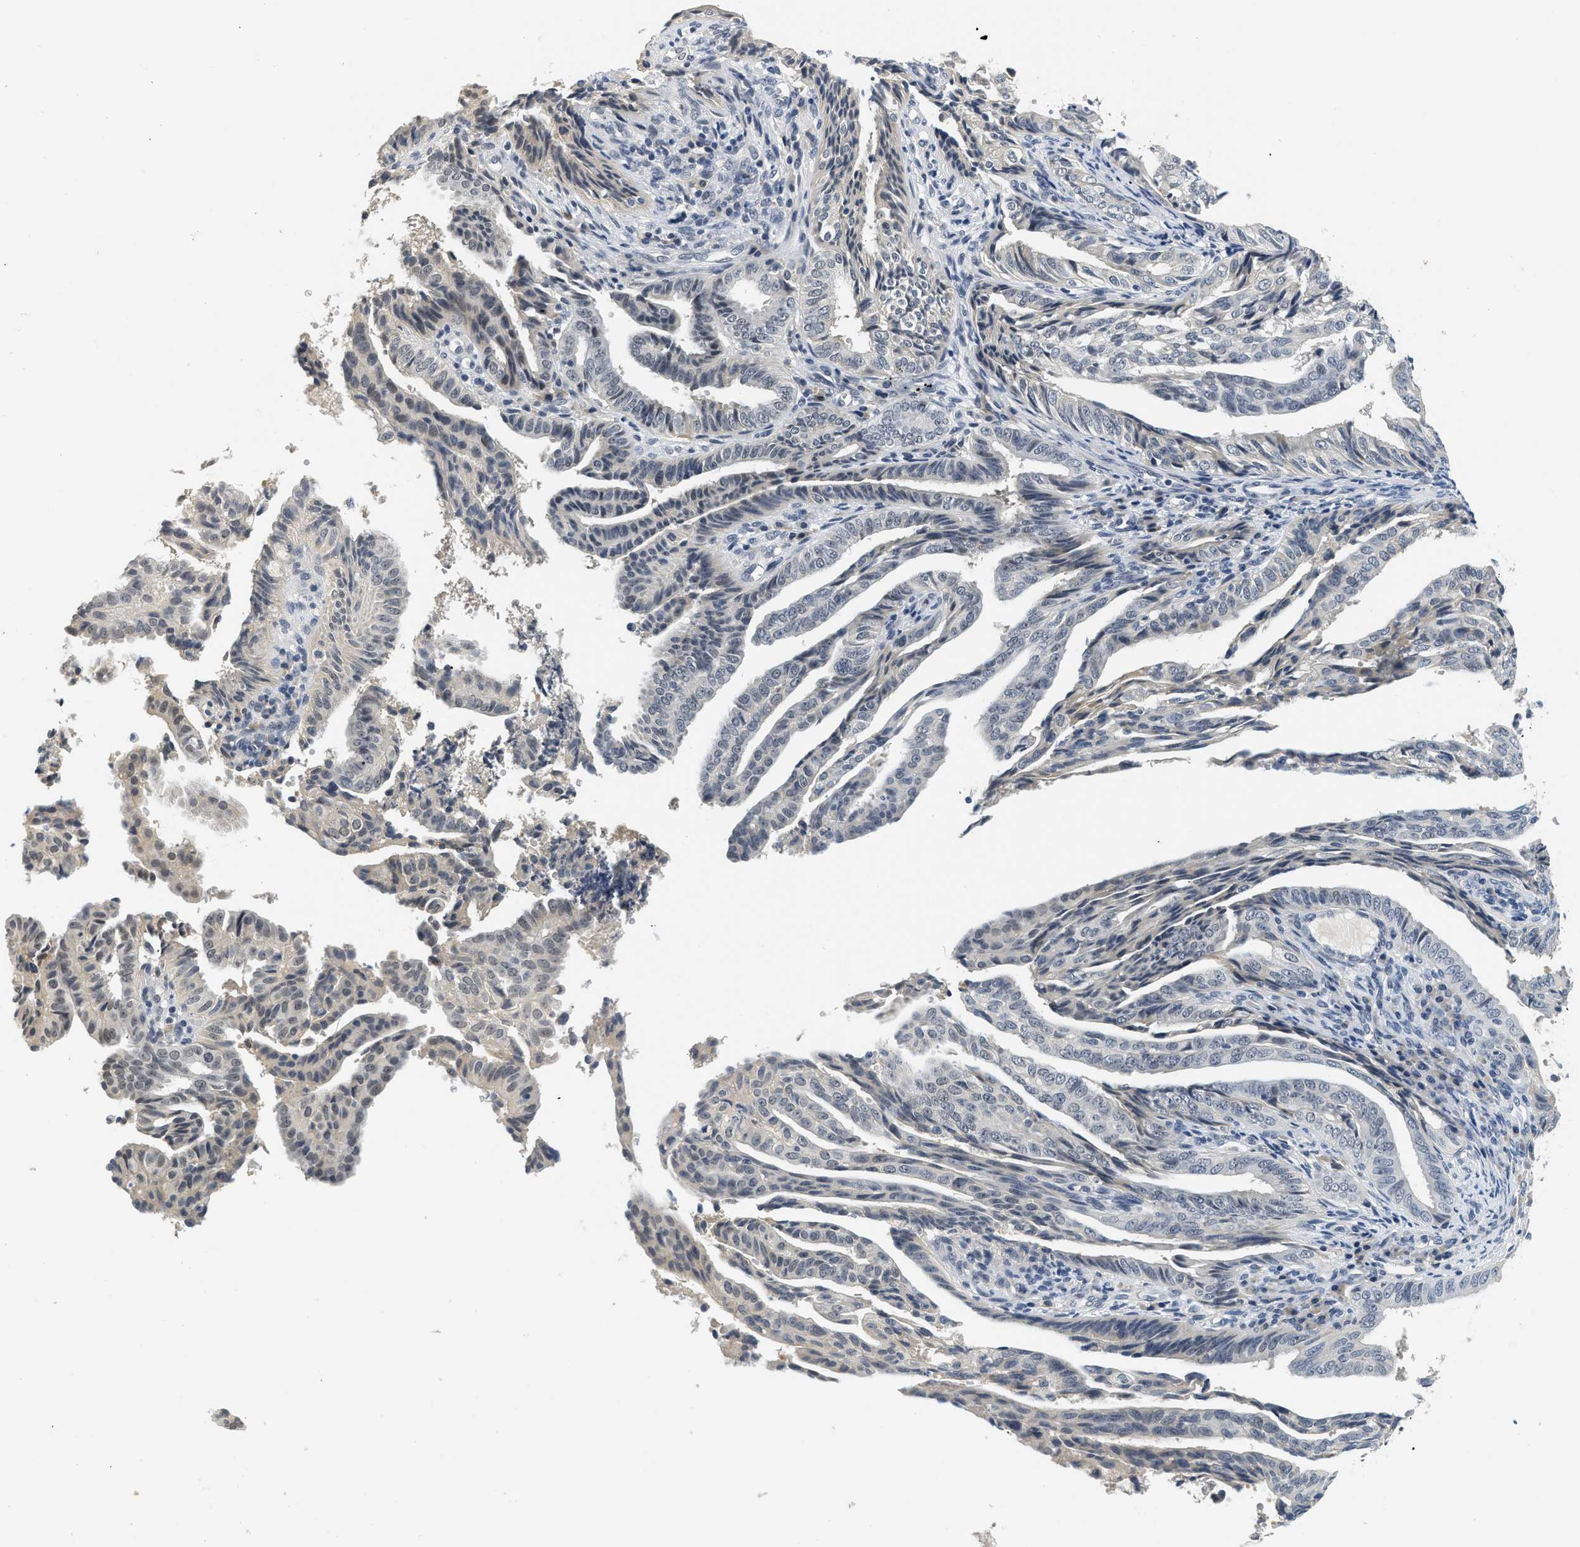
{"staining": {"intensity": "weak", "quantity": "<25%", "location": "nuclear"}, "tissue": "endometrial cancer", "cell_type": "Tumor cells", "image_type": "cancer", "snomed": [{"axis": "morphology", "description": "Adenocarcinoma, NOS"}, {"axis": "topography", "description": "Endometrium"}], "caption": "This histopathology image is of endometrial cancer (adenocarcinoma) stained with immunohistochemistry (IHC) to label a protein in brown with the nuclei are counter-stained blue. There is no positivity in tumor cells. The staining was performed using DAB (3,3'-diaminobenzidine) to visualize the protein expression in brown, while the nuclei were stained in blue with hematoxylin (Magnification: 20x).", "gene": "MZF1", "patient": {"sex": "female", "age": 58}}